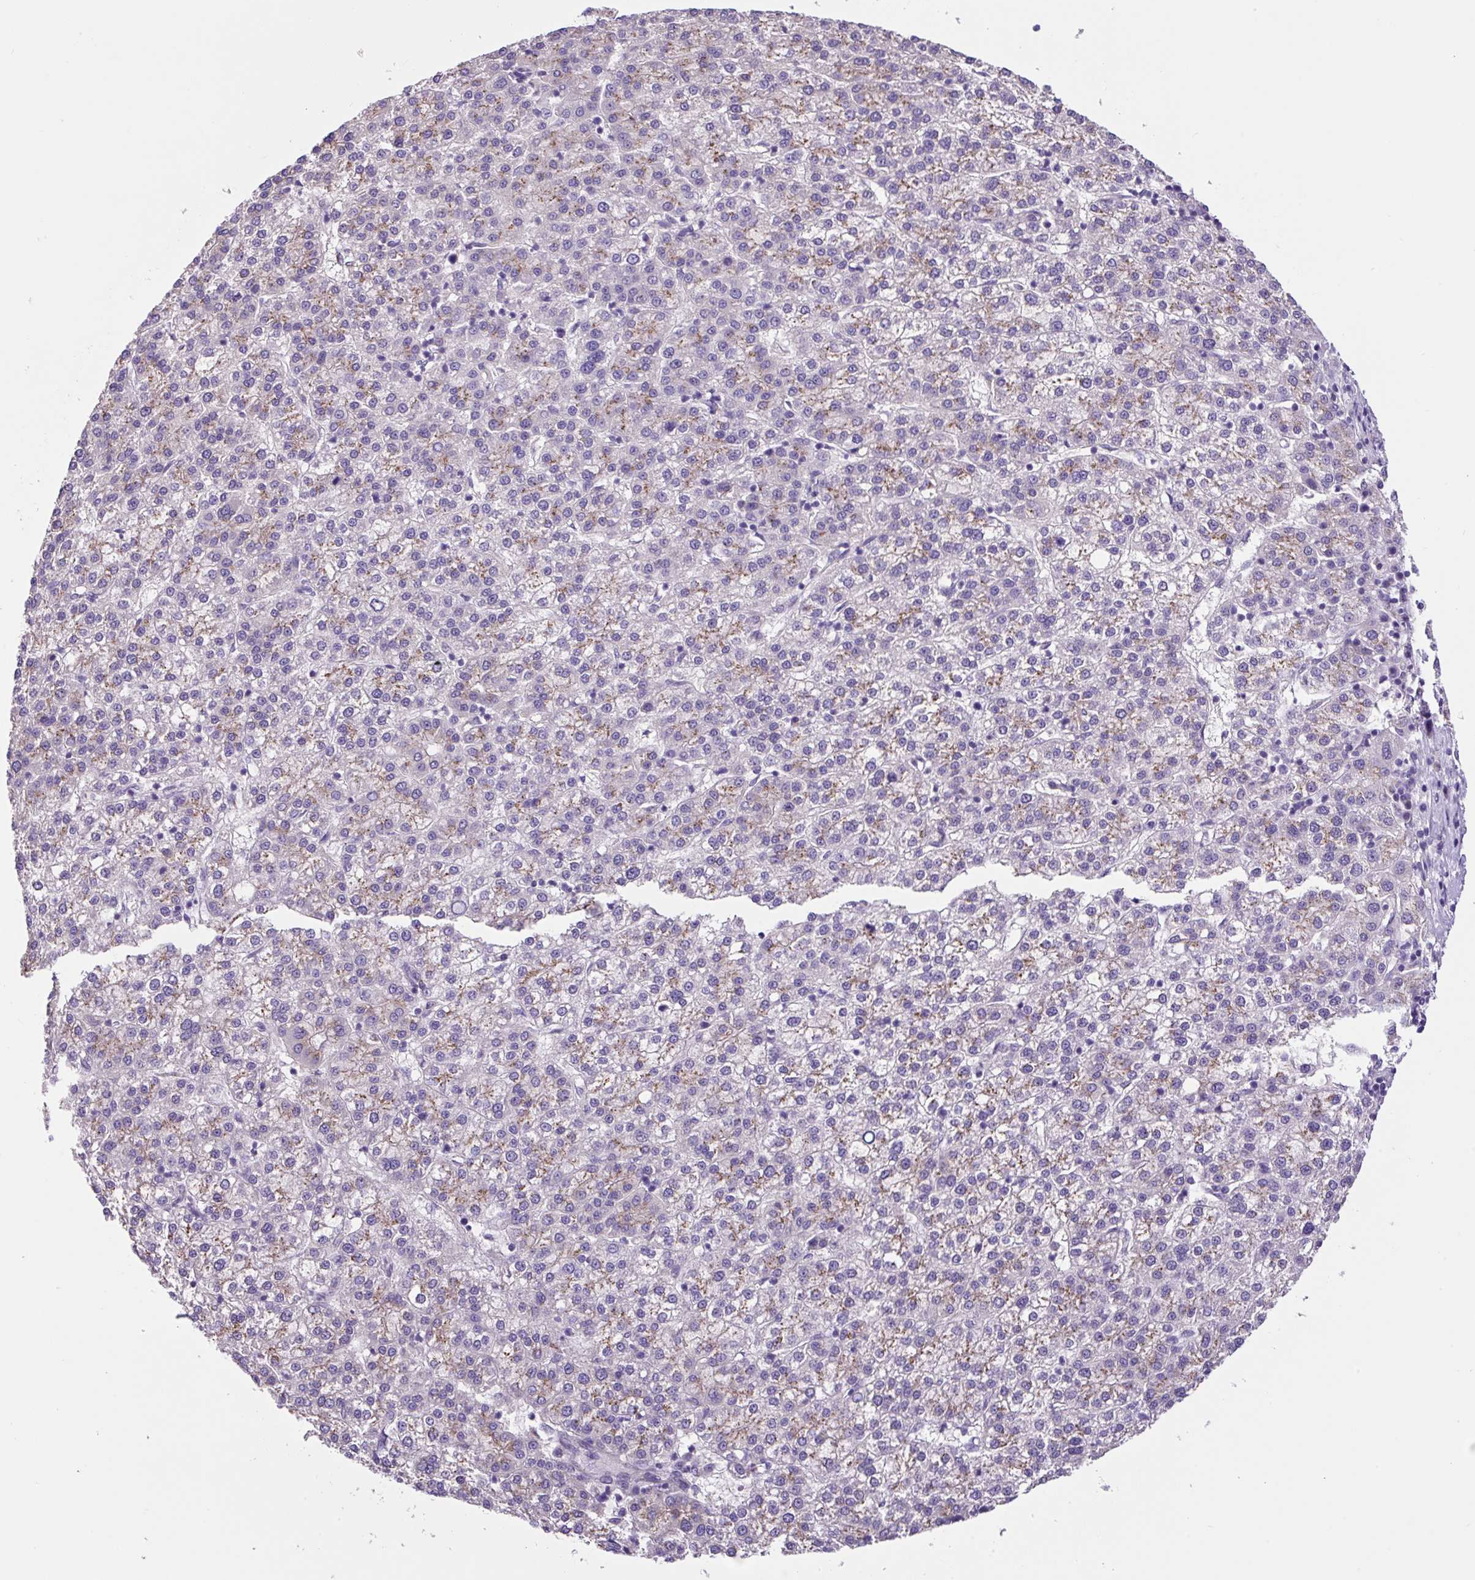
{"staining": {"intensity": "moderate", "quantity": "25%-75%", "location": "cytoplasmic/membranous"}, "tissue": "liver cancer", "cell_type": "Tumor cells", "image_type": "cancer", "snomed": [{"axis": "morphology", "description": "Carcinoma, Hepatocellular, NOS"}, {"axis": "topography", "description": "Liver"}], "caption": "Protein staining of liver cancer tissue reveals moderate cytoplasmic/membranous expression in about 25%-75% of tumor cells.", "gene": "GORASP1", "patient": {"sex": "female", "age": 58}}